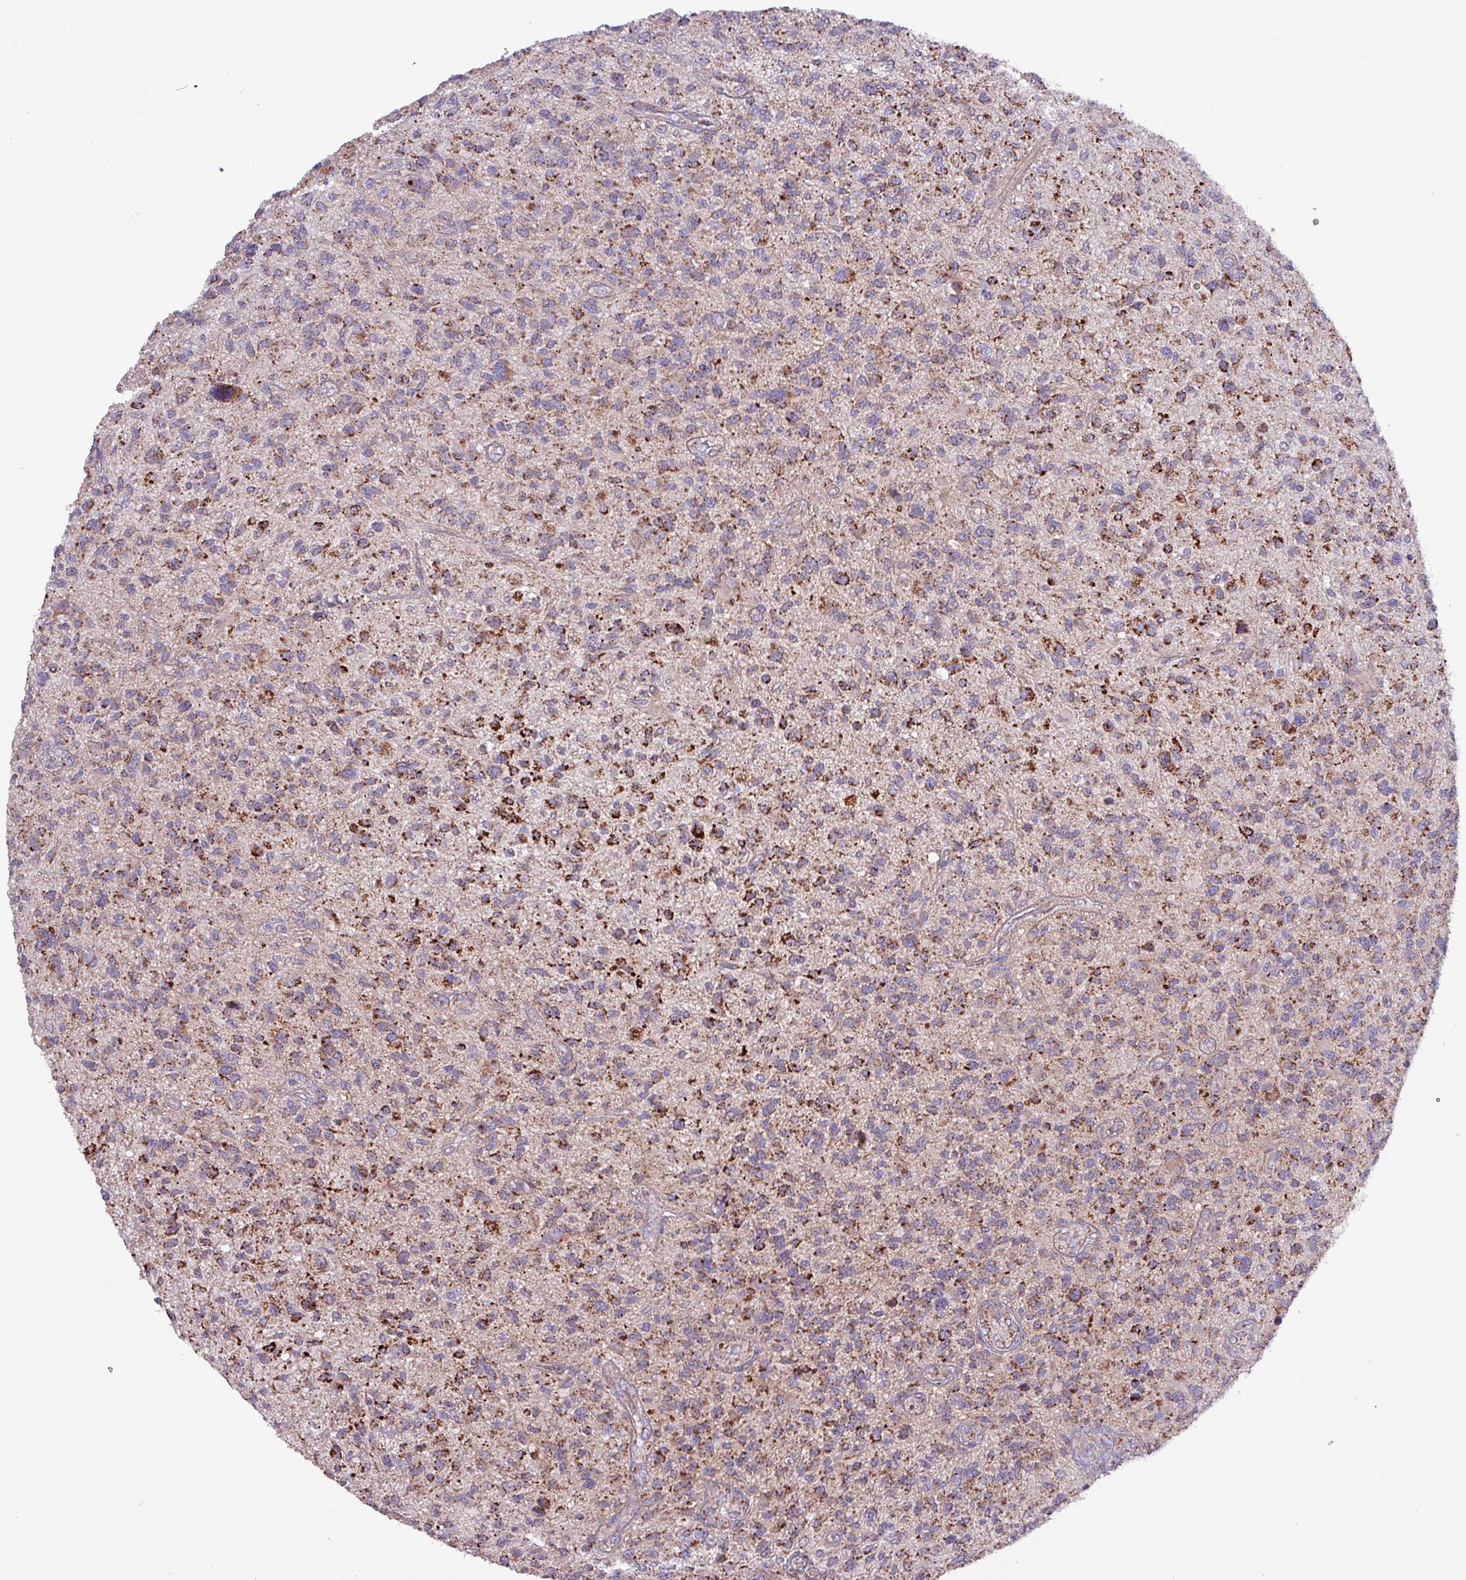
{"staining": {"intensity": "strong", "quantity": "25%-75%", "location": "cytoplasmic/membranous"}, "tissue": "glioma", "cell_type": "Tumor cells", "image_type": "cancer", "snomed": [{"axis": "morphology", "description": "Glioma, malignant, High grade"}, {"axis": "topography", "description": "Brain"}], "caption": "The photomicrograph displays immunohistochemical staining of glioma. There is strong cytoplasmic/membranous staining is identified in about 25%-75% of tumor cells.", "gene": "ZNF322", "patient": {"sex": "male", "age": 47}}